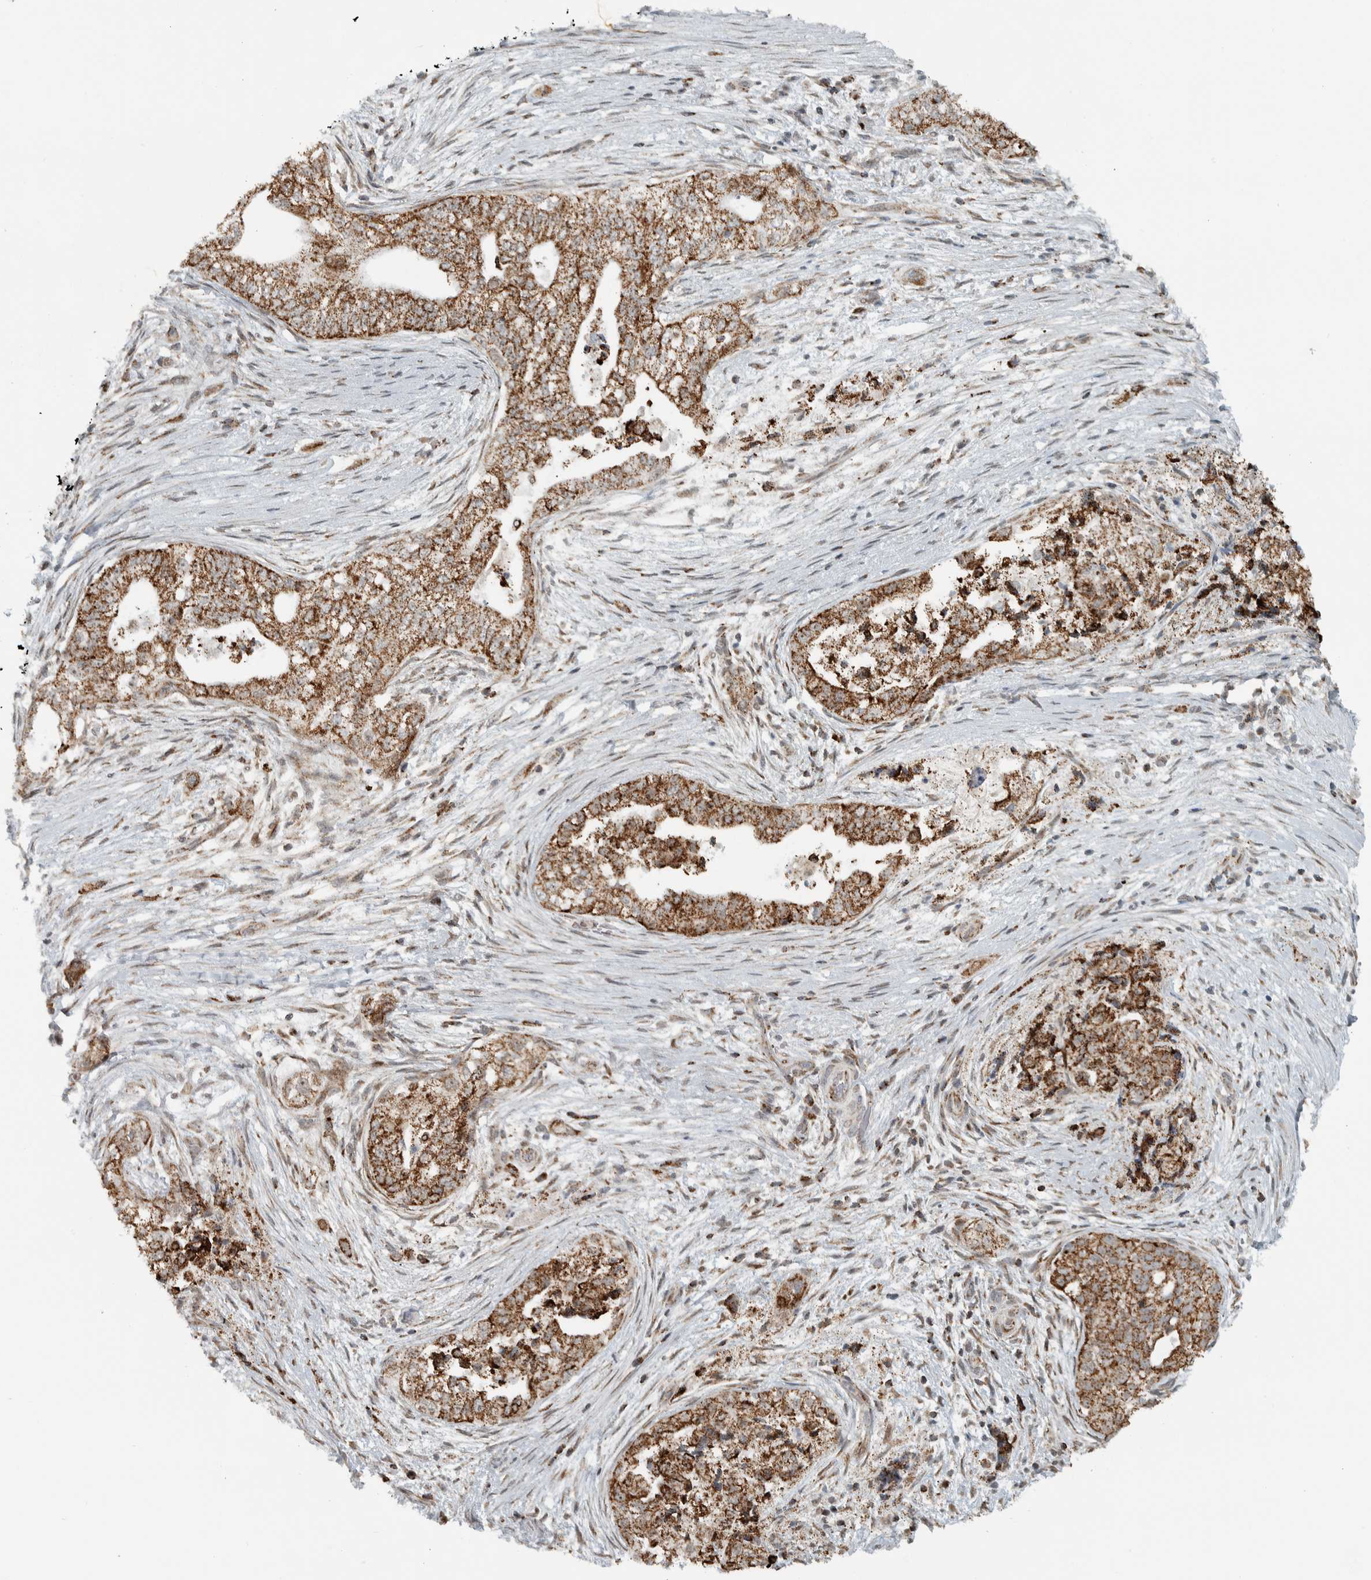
{"staining": {"intensity": "moderate", "quantity": ">75%", "location": "cytoplasmic/membranous"}, "tissue": "pancreatic cancer", "cell_type": "Tumor cells", "image_type": "cancer", "snomed": [{"axis": "morphology", "description": "Adenocarcinoma, NOS"}, {"axis": "topography", "description": "Pancreas"}], "caption": "This is an image of IHC staining of pancreatic adenocarcinoma, which shows moderate positivity in the cytoplasmic/membranous of tumor cells.", "gene": "PPM1K", "patient": {"sex": "male", "age": 72}}